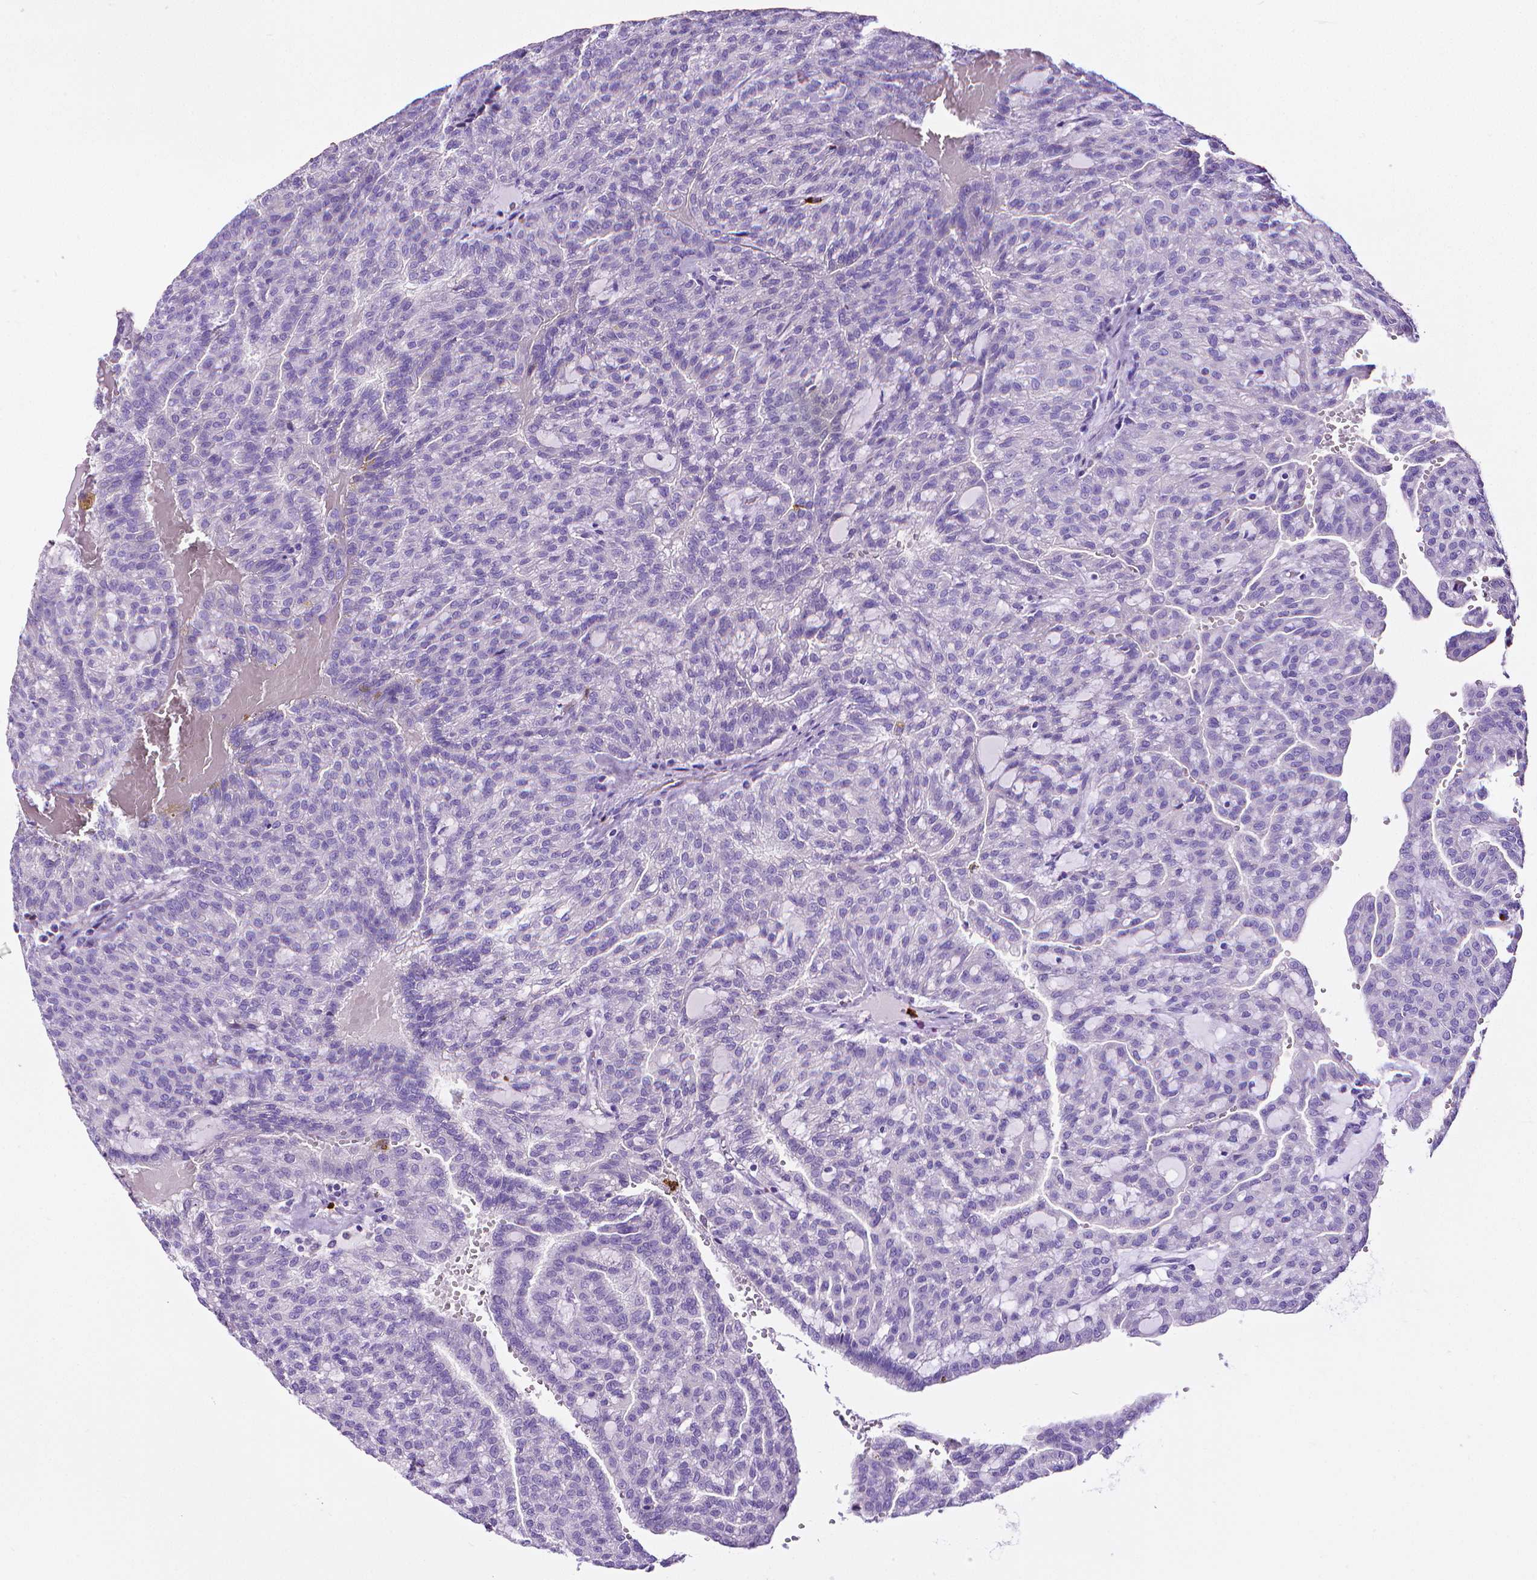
{"staining": {"intensity": "negative", "quantity": "none", "location": "none"}, "tissue": "renal cancer", "cell_type": "Tumor cells", "image_type": "cancer", "snomed": [{"axis": "morphology", "description": "Adenocarcinoma, NOS"}, {"axis": "topography", "description": "Kidney"}], "caption": "Image shows no significant protein expression in tumor cells of renal cancer. (DAB IHC, high magnification).", "gene": "MMP9", "patient": {"sex": "male", "age": 63}}